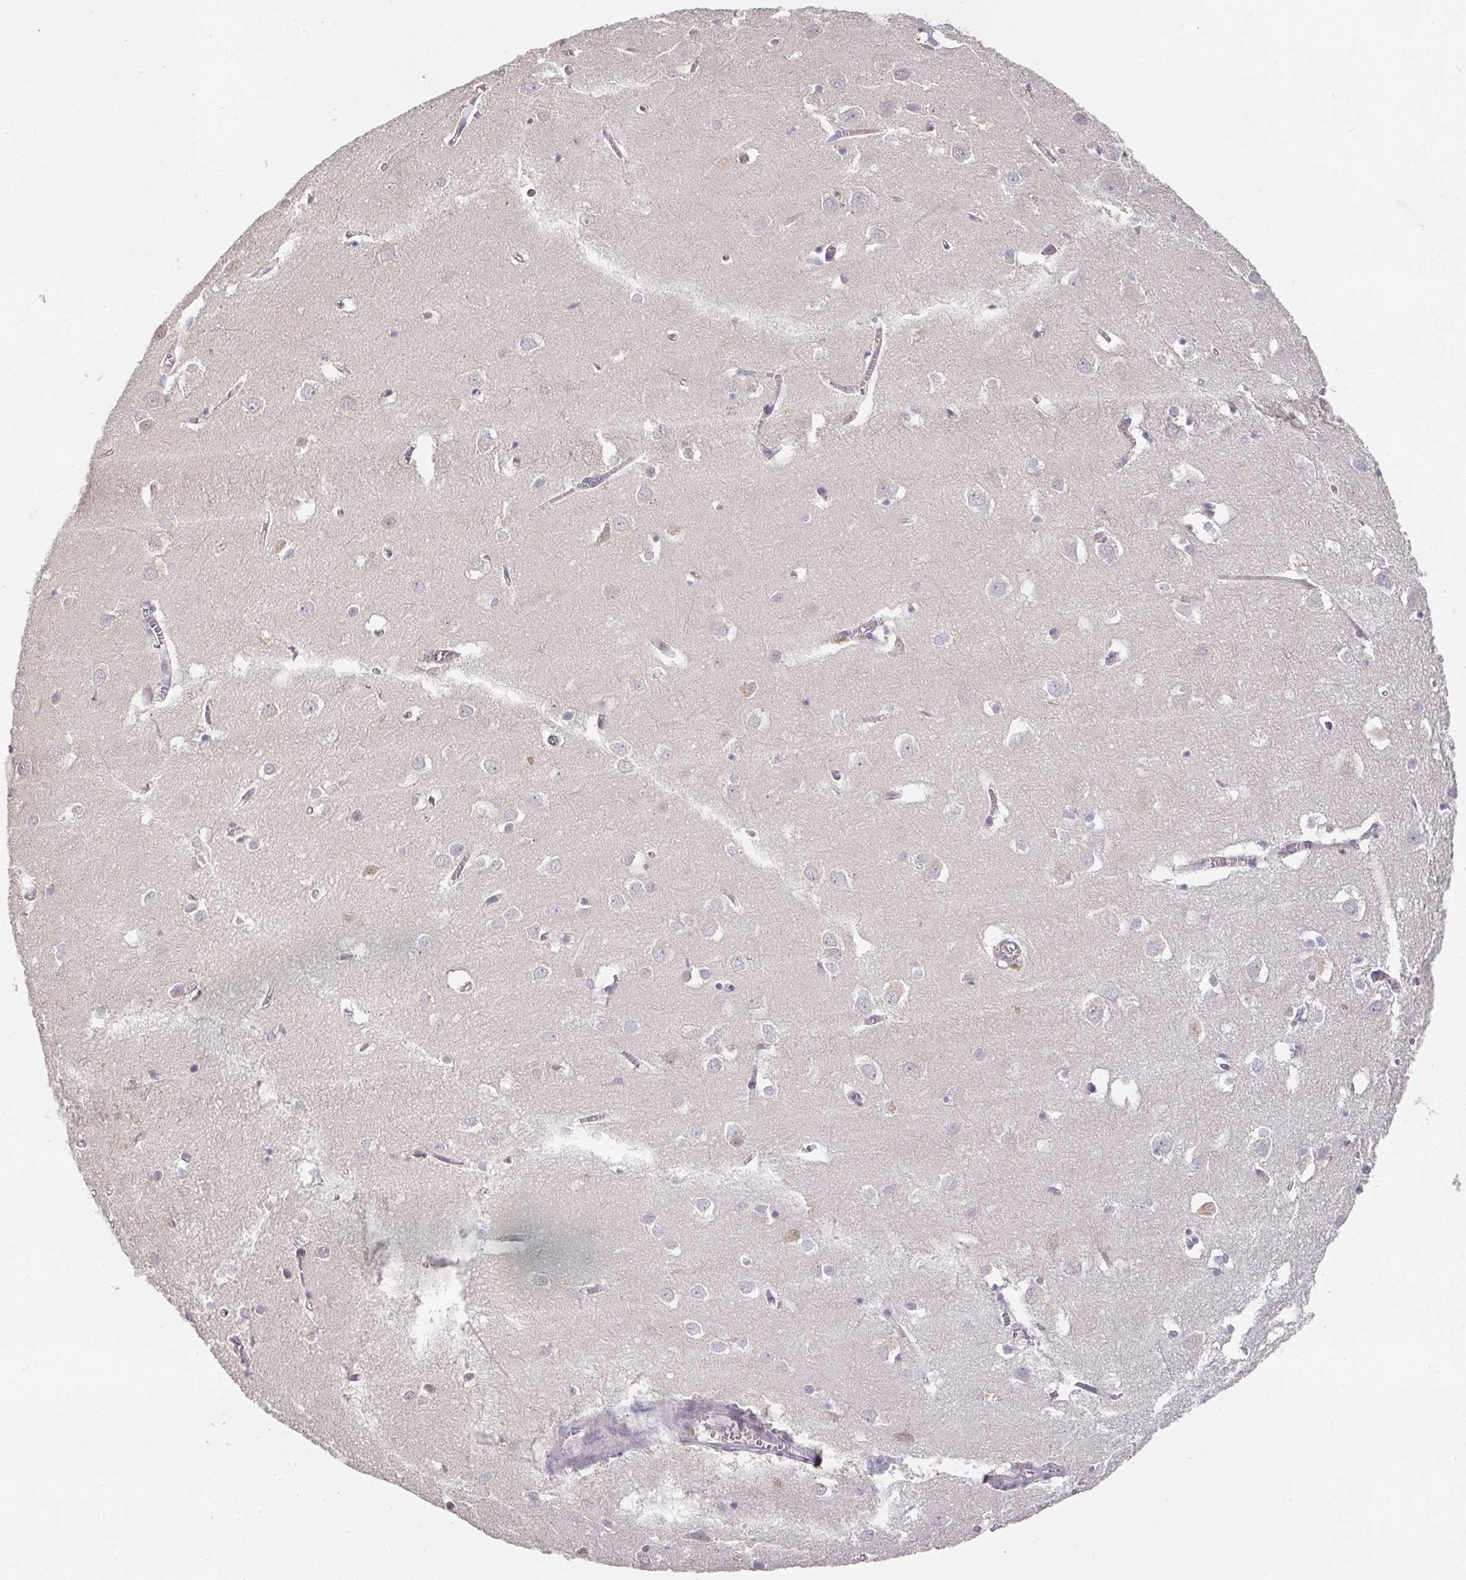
{"staining": {"intensity": "negative", "quantity": "none", "location": "none"}, "tissue": "cerebral cortex", "cell_type": "Endothelial cells", "image_type": "normal", "snomed": [{"axis": "morphology", "description": "Normal tissue, NOS"}, {"axis": "topography", "description": "Cerebral cortex"}], "caption": "This is a image of immunohistochemistry (IHC) staining of unremarkable cerebral cortex, which shows no expression in endothelial cells.", "gene": "FOXN4", "patient": {"sex": "male", "age": 70}}